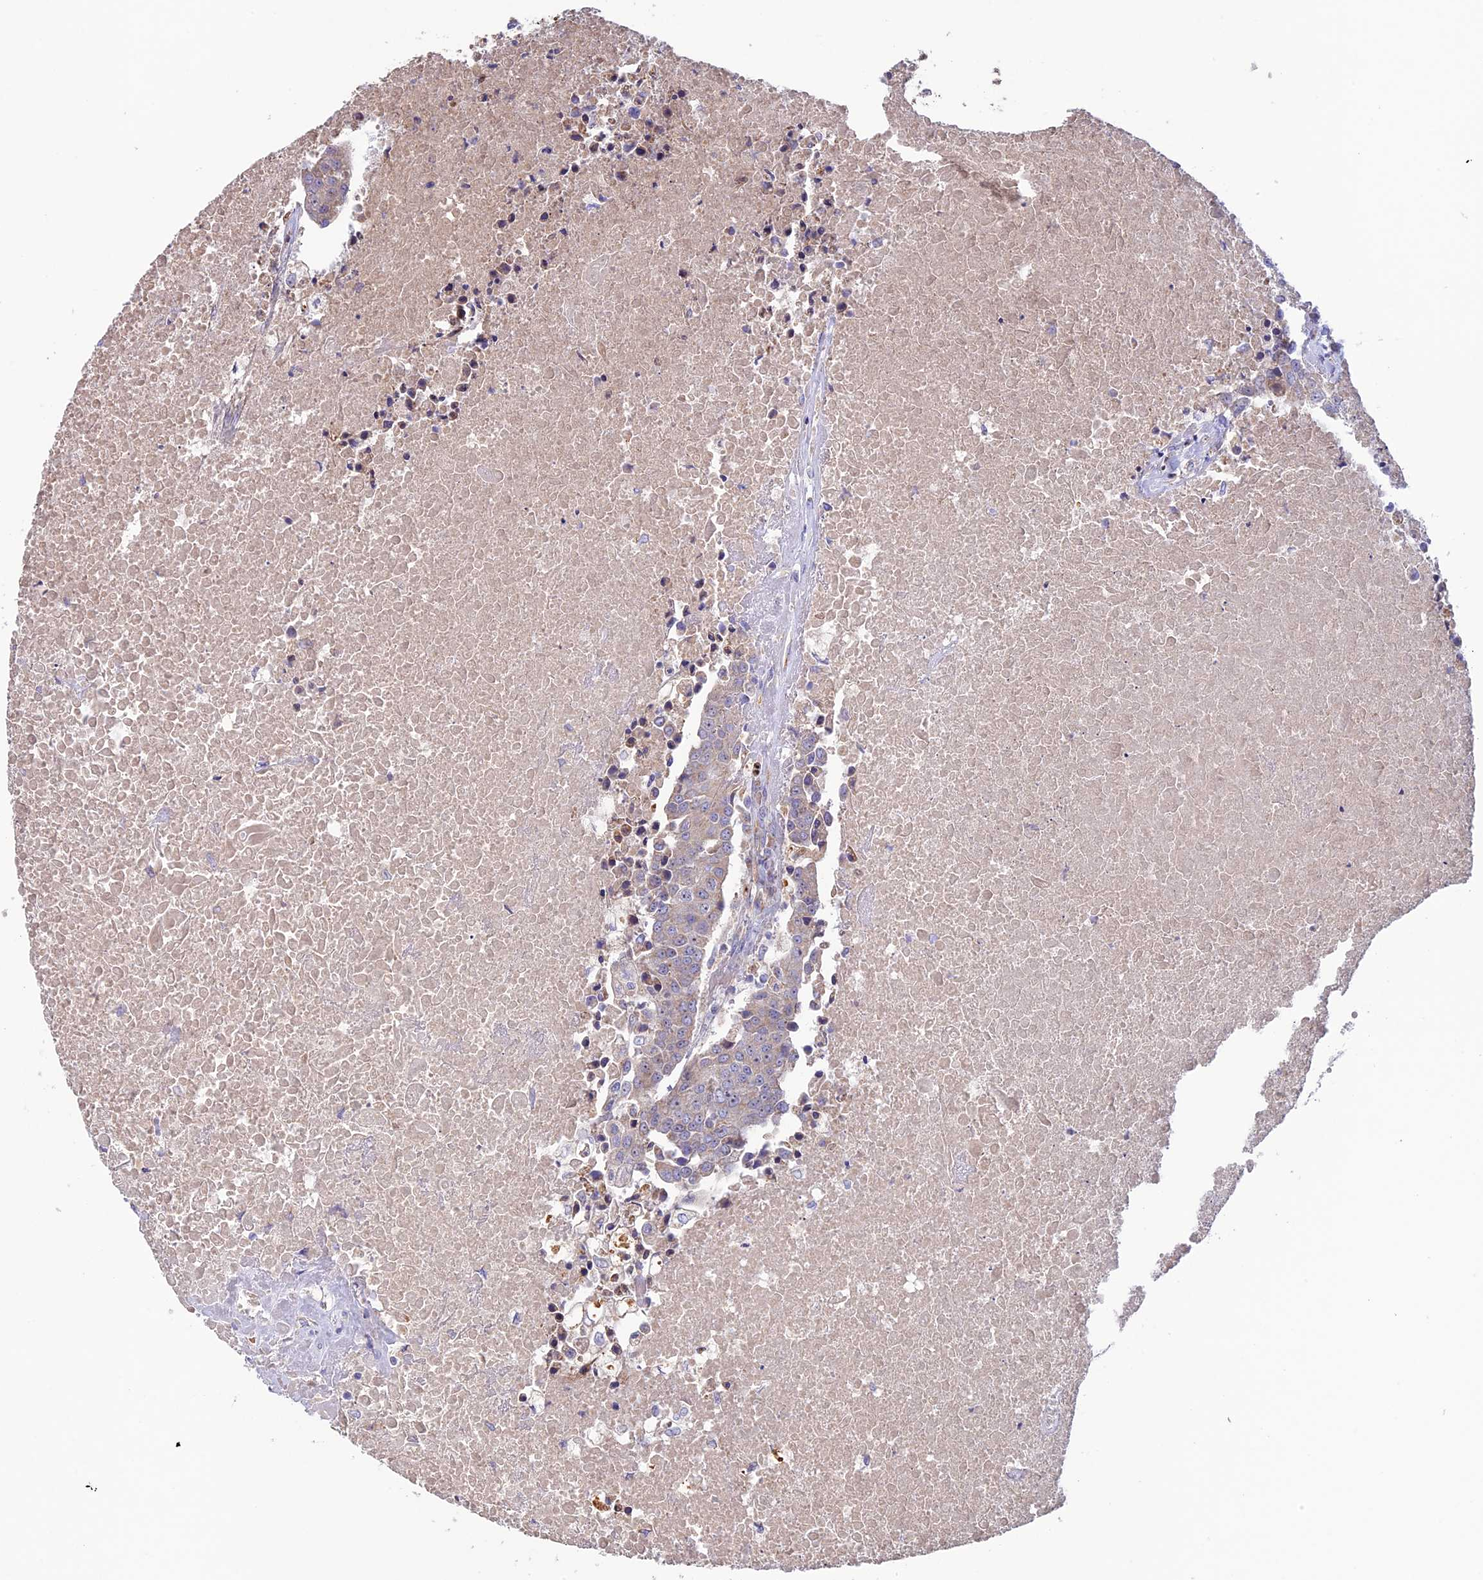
{"staining": {"intensity": "weak", "quantity": "<25%", "location": "cytoplasmic/membranous"}, "tissue": "urothelial cancer", "cell_type": "Tumor cells", "image_type": "cancer", "snomed": [{"axis": "morphology", "description": "Urothelial carcinoma, High grade"}, {"axis": "topography", "description": "Urinary bladder"}], "caption": "Urothelial cancer stained for a protein using immunohistochemistry (IHC) demonstrates no positivity tumor cells.", "gene": "DUS3L", "patient": {"sex": "female", "age": 85}}